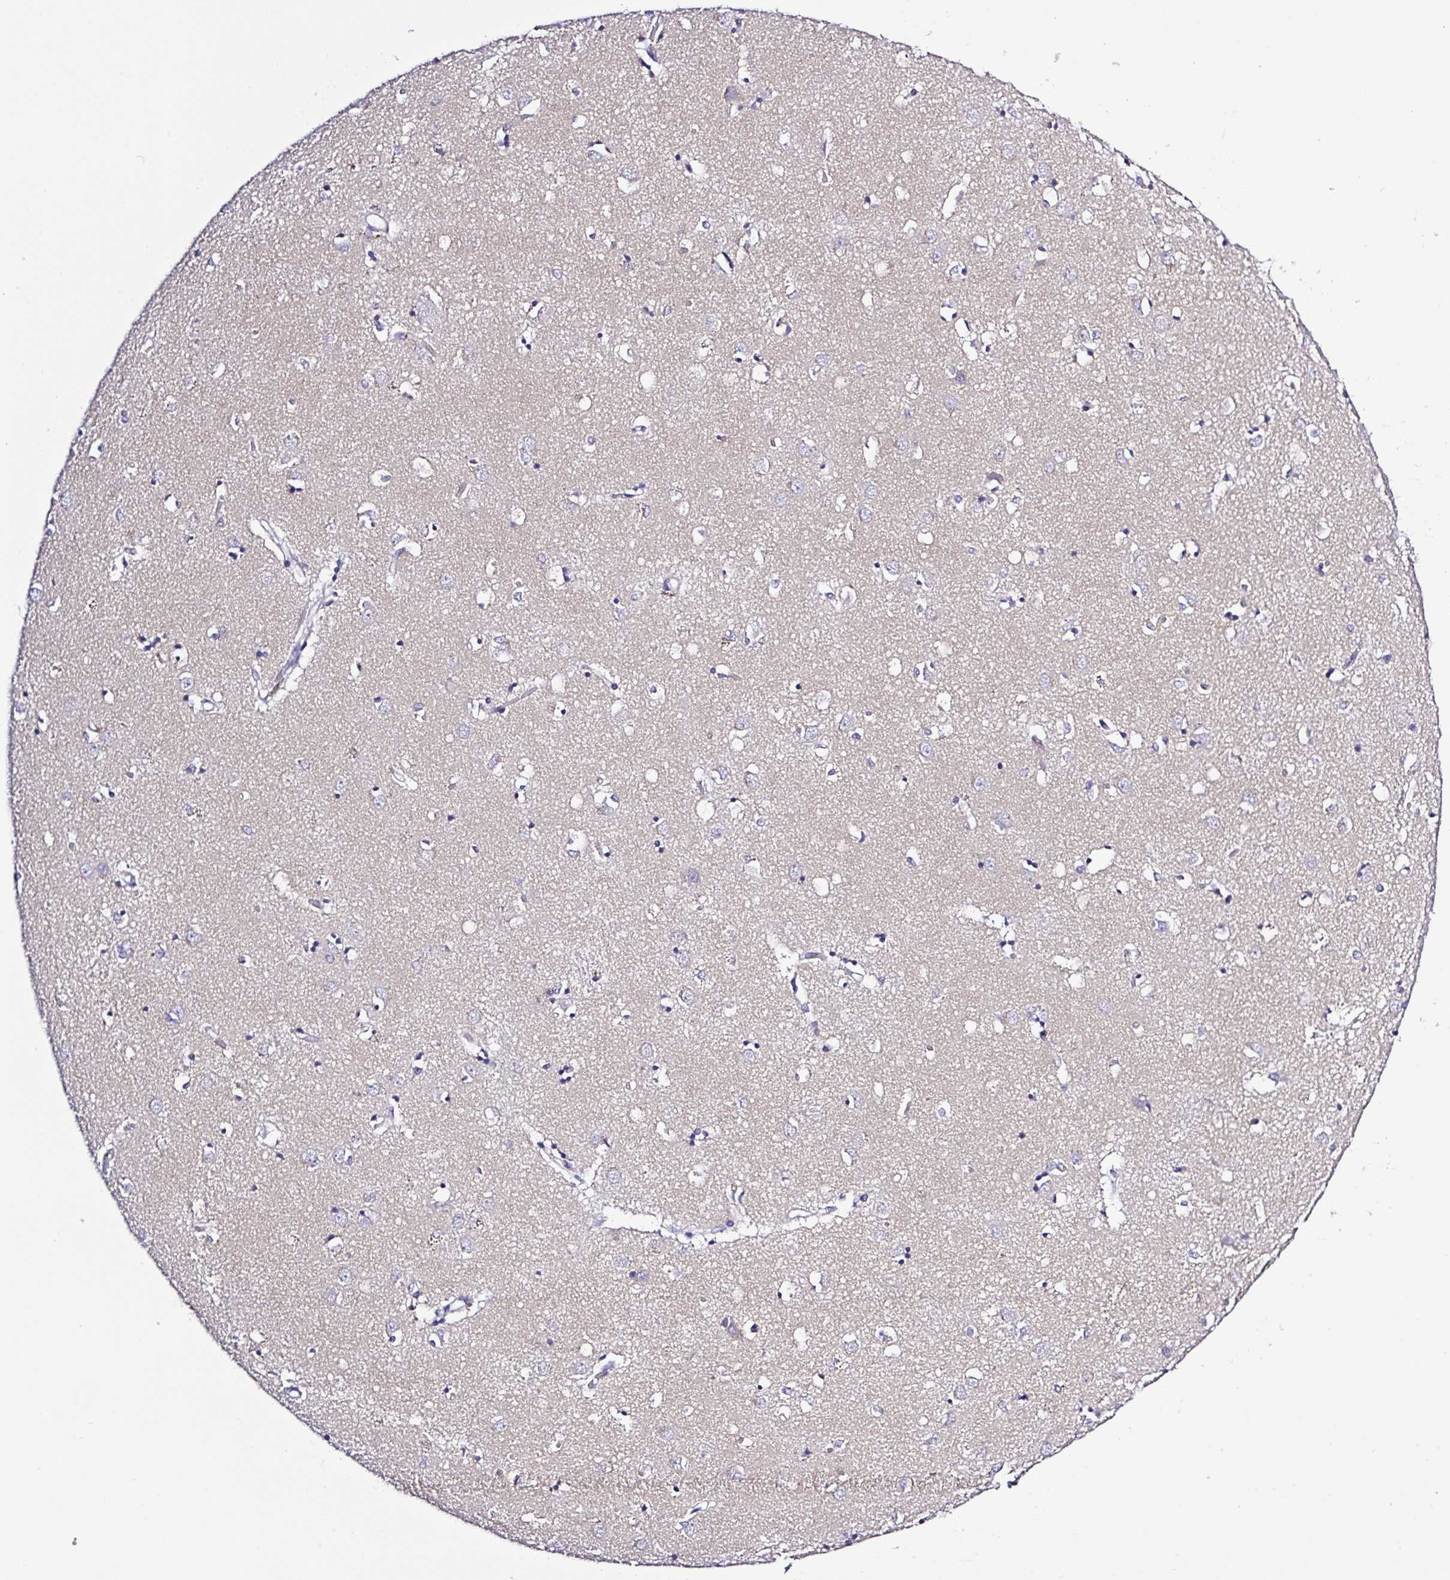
{"staining": {"intensity": "negative", "quantity": "none", "location": "none"}, "tissue": "caudate", "cell_type": "Glial cells", "image_type": "normal", "snomed": [{"axis": "morphology", "description": "Normal tissue, NOS"}, {"axis": "topography", "description": "Lateral ventricle wall"}], "caption": "Glial cells show no significant protein expression in unremarkable caudate. (DAB IHC, high magnification).", "gene": "GABBR2", "patient": {"sex": "male", "age": 54}}